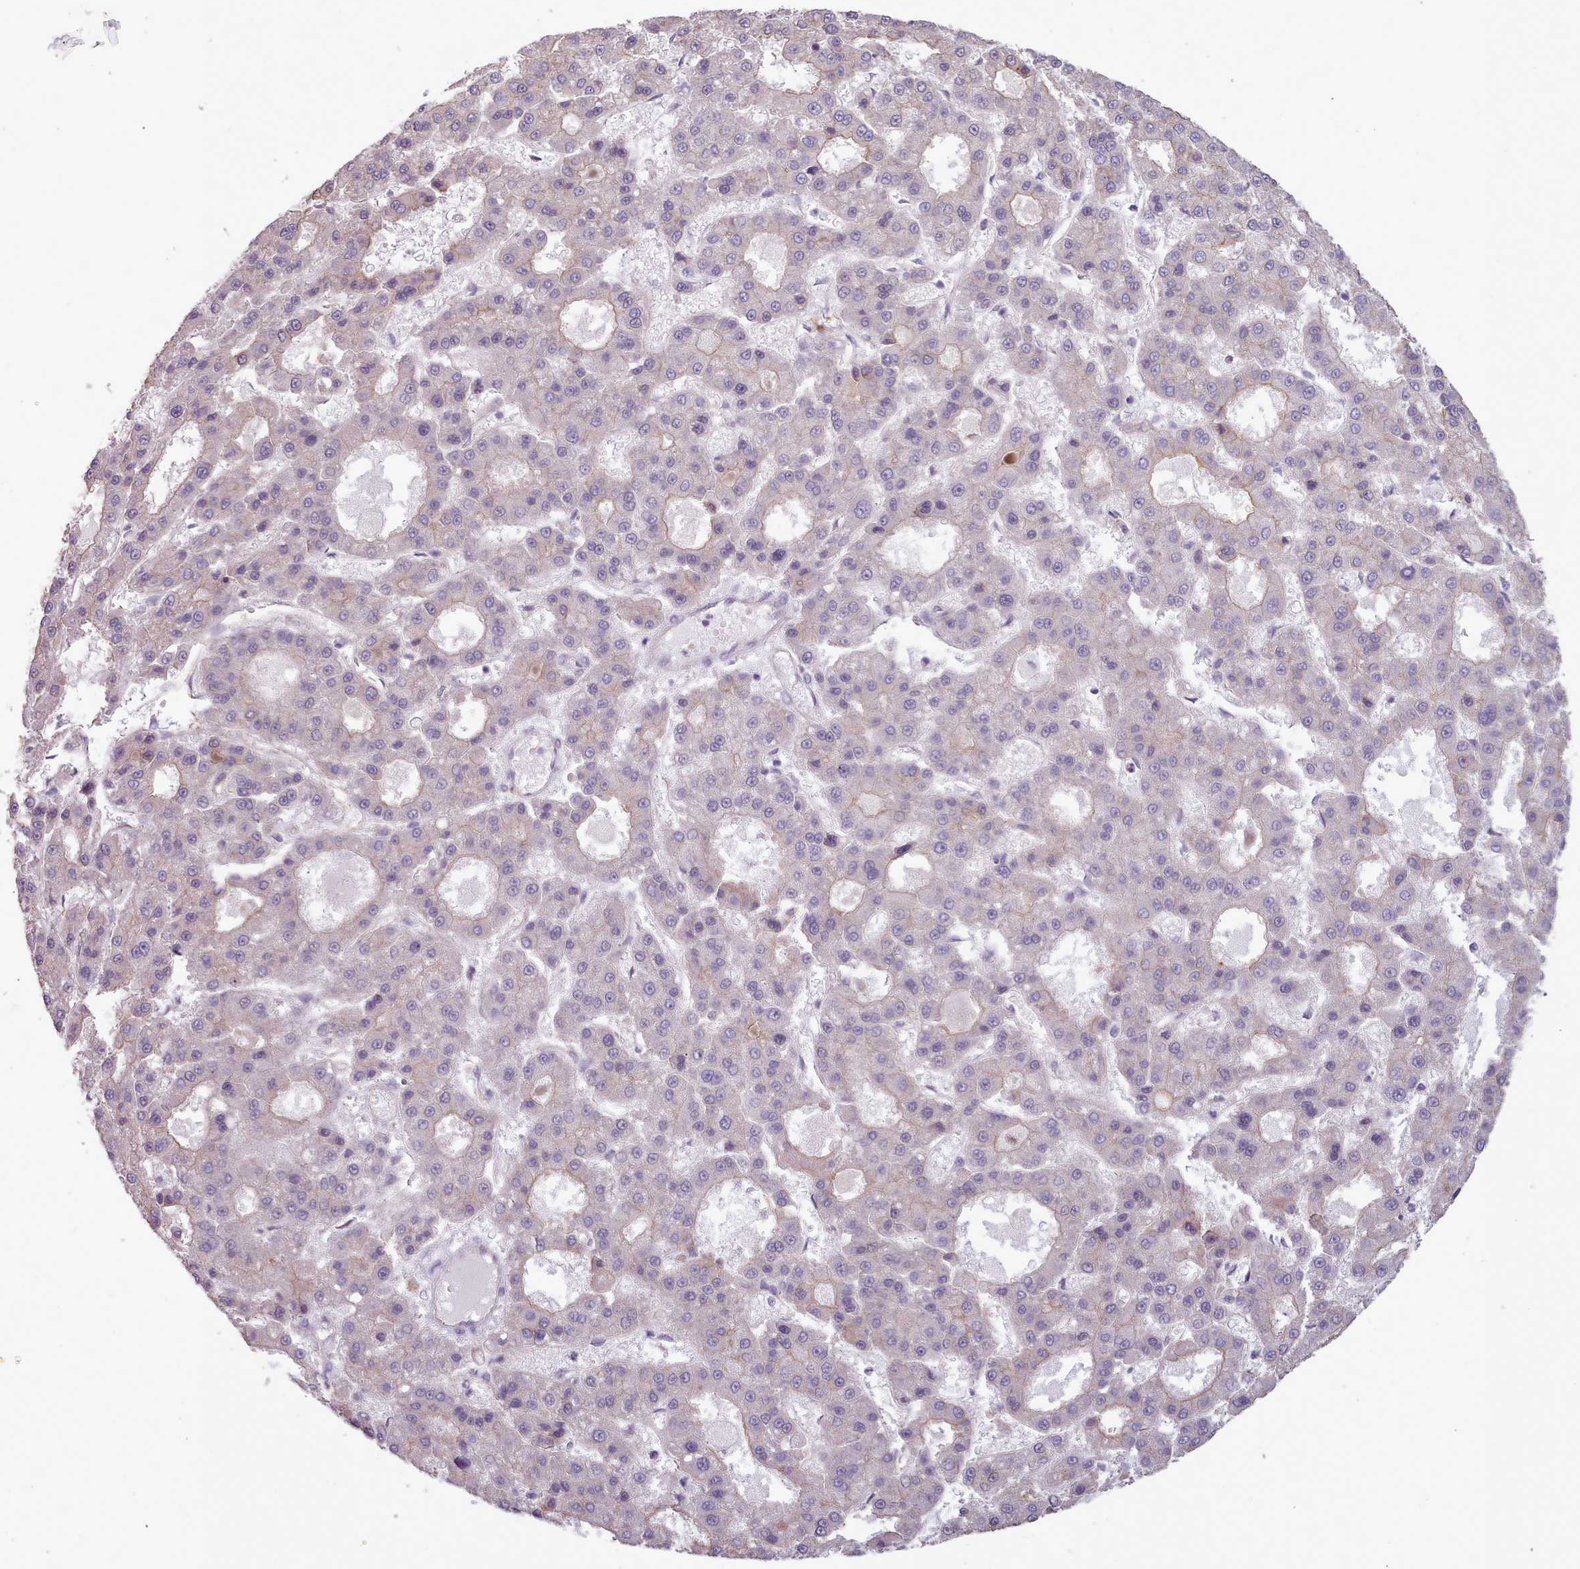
{"staining": {"intensity": "negative", "quantity": "none", "location": "none"}, "tissue": "liver cancer", "cell_type": "Tumor cells", "image_type": "cancer", "snomed": [{"axis": "morphology", "description": "Carcinoma, Hepatocellular, NOS"}, {"axis": "topography", "description": "Liver"}], "caption": "Immunohistochemistry (IHC) photomicrograph of human liver hepatocellular carcinoma stained for a protein (brown), which exhibits no positivity in tumor cells. Brightfield microscopy of immunohistochemistry (IHC) stained with DAB (3,3'-diaminobenzidine) (brown) and hematoxylin (blue), captured at high magnification.", "gene": "PLD4", "patient": {"sex": "male", "age": 70}}